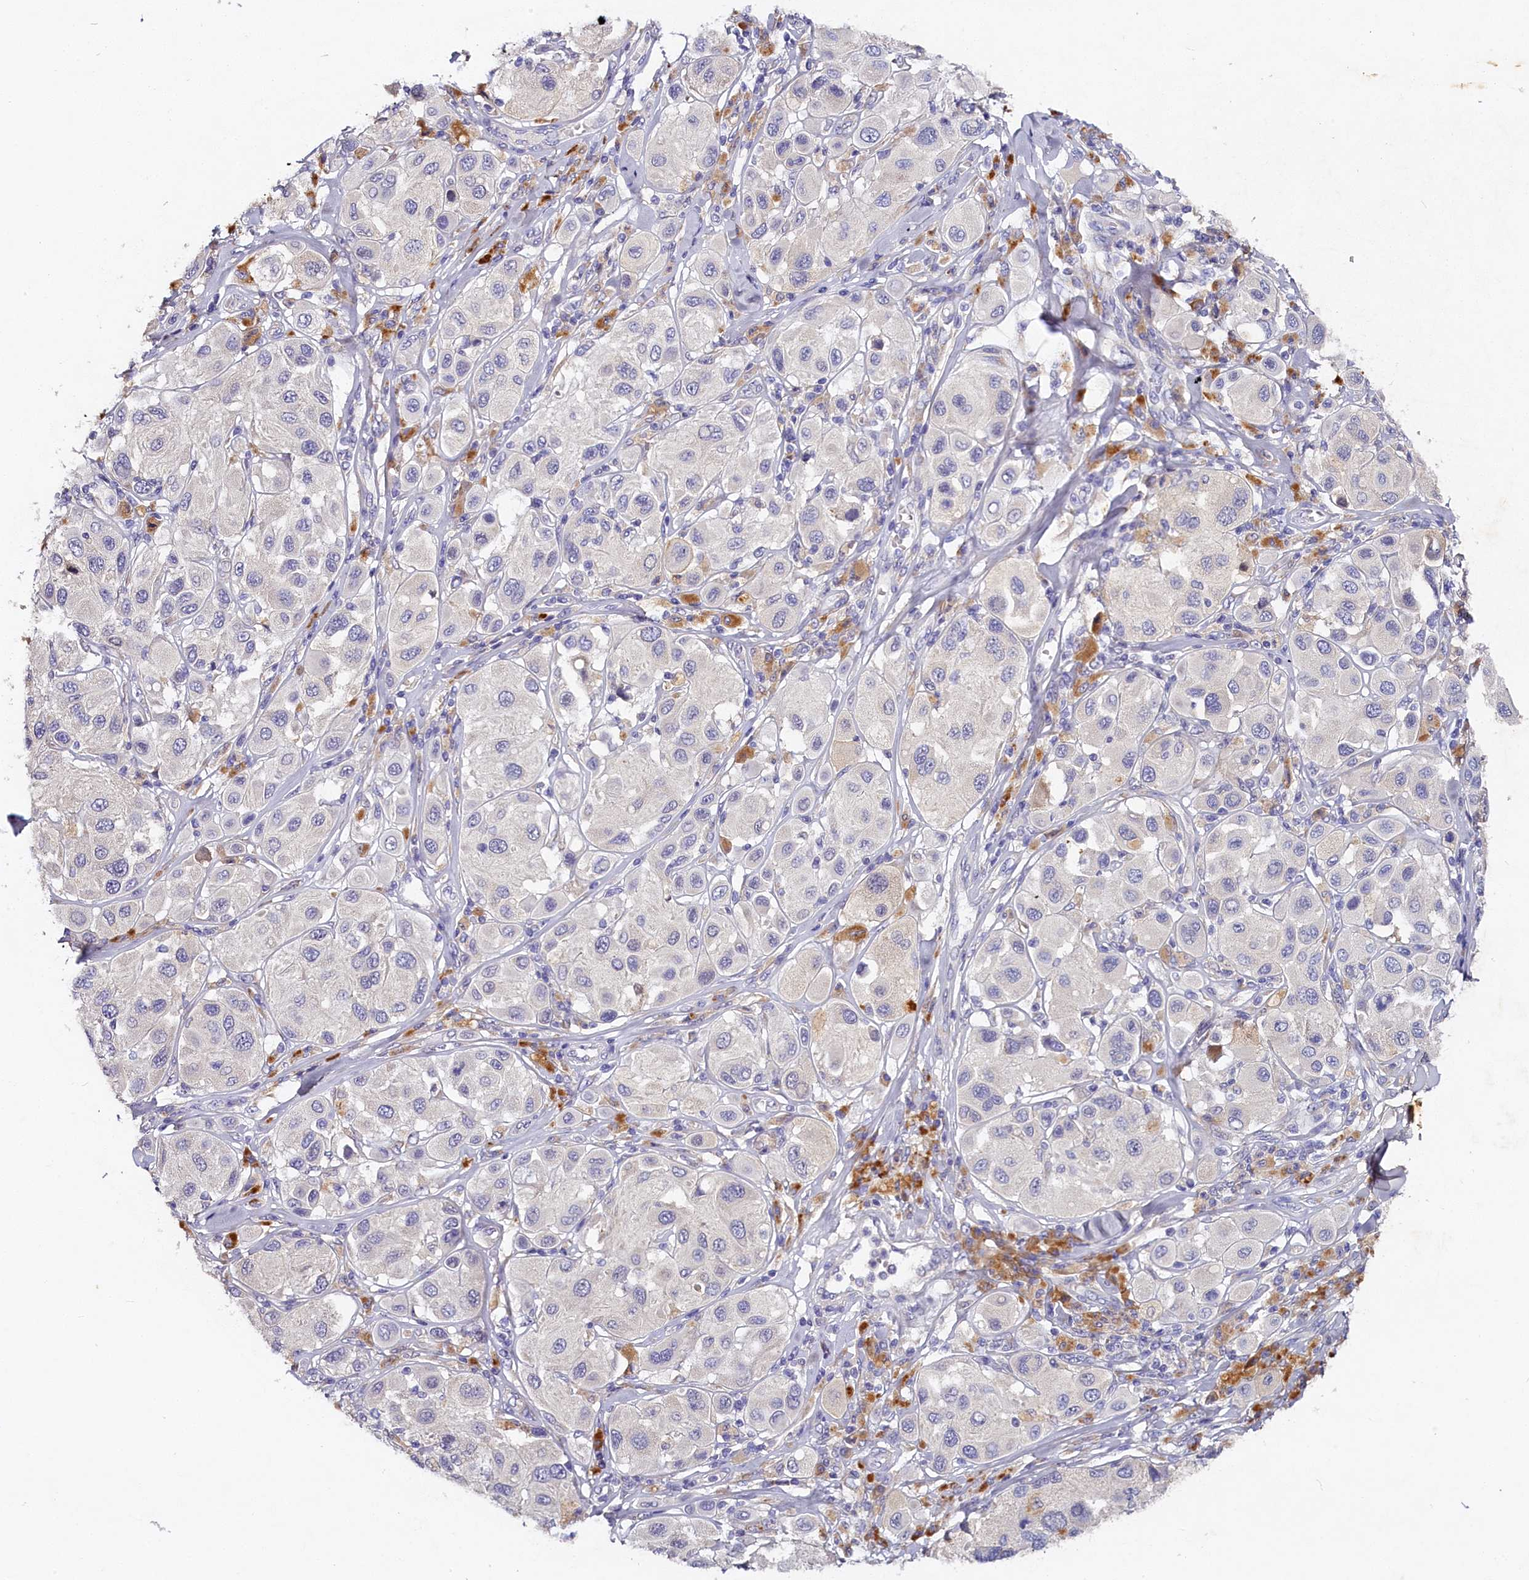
{"staining": {"intensity": "negative", "quantity": "none", "location": "none"}, "tissue": "melanoma", "cell_type": "Tumor cells", "image_type": "cancer", "snomed": [{"axis": "morphology", "description": "Malignant melanoma, Metastatic site"}, {"axis": "topography", "description": "Skin"}], "caption": "Histopathology image shows no protein staining in tumor cells of malignant melanoma (metastatic site) tissue.", "gene": "ST7L", "patient": {"sex": "male", "age": 41}}